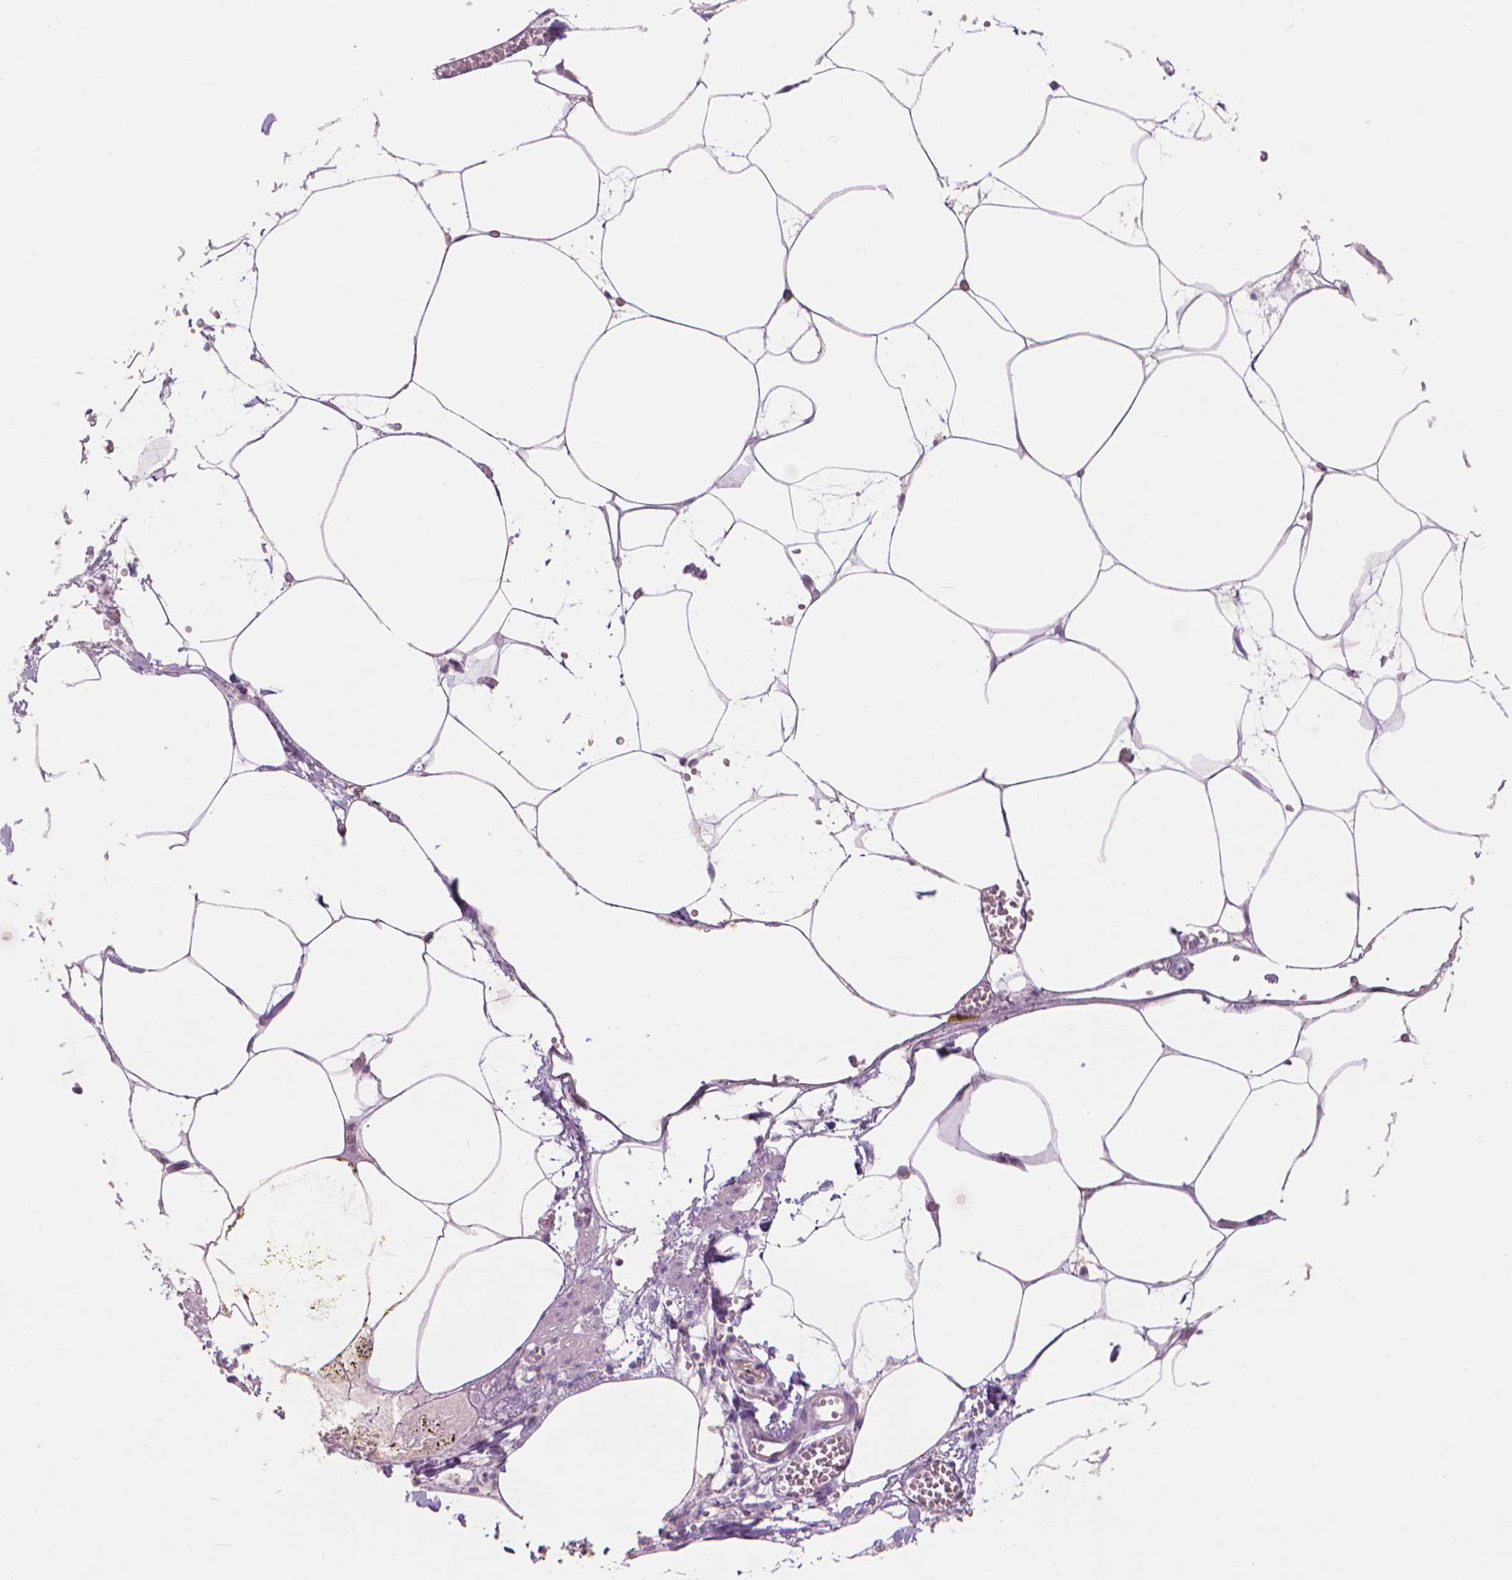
{"staining": {"intensity": "negative", "quantity": "none", "location": "none"}, "tissue": "adipose tissue", "cell_type": "Adipocytes", "image_type": "normal", "snomed": [{"axis": "morphology", "description": "Normal tissue, NOS"}, {"axis": "topography", "description": "Adipose tissue"}, {"axis": "topography", "description": "Pancreas"}, {"axis": "topography", "description": "Peripheral nerve tissue"}], "caption": "A high-resolution image shows immunohistochemistry staining of unremarkable adipose tissue, which reveals no significant staining in adipocytes. (DAB immunohistochemistry, high magnification).", "gene": "ENO2", "patient": {"sex": "female", "age": 58}}